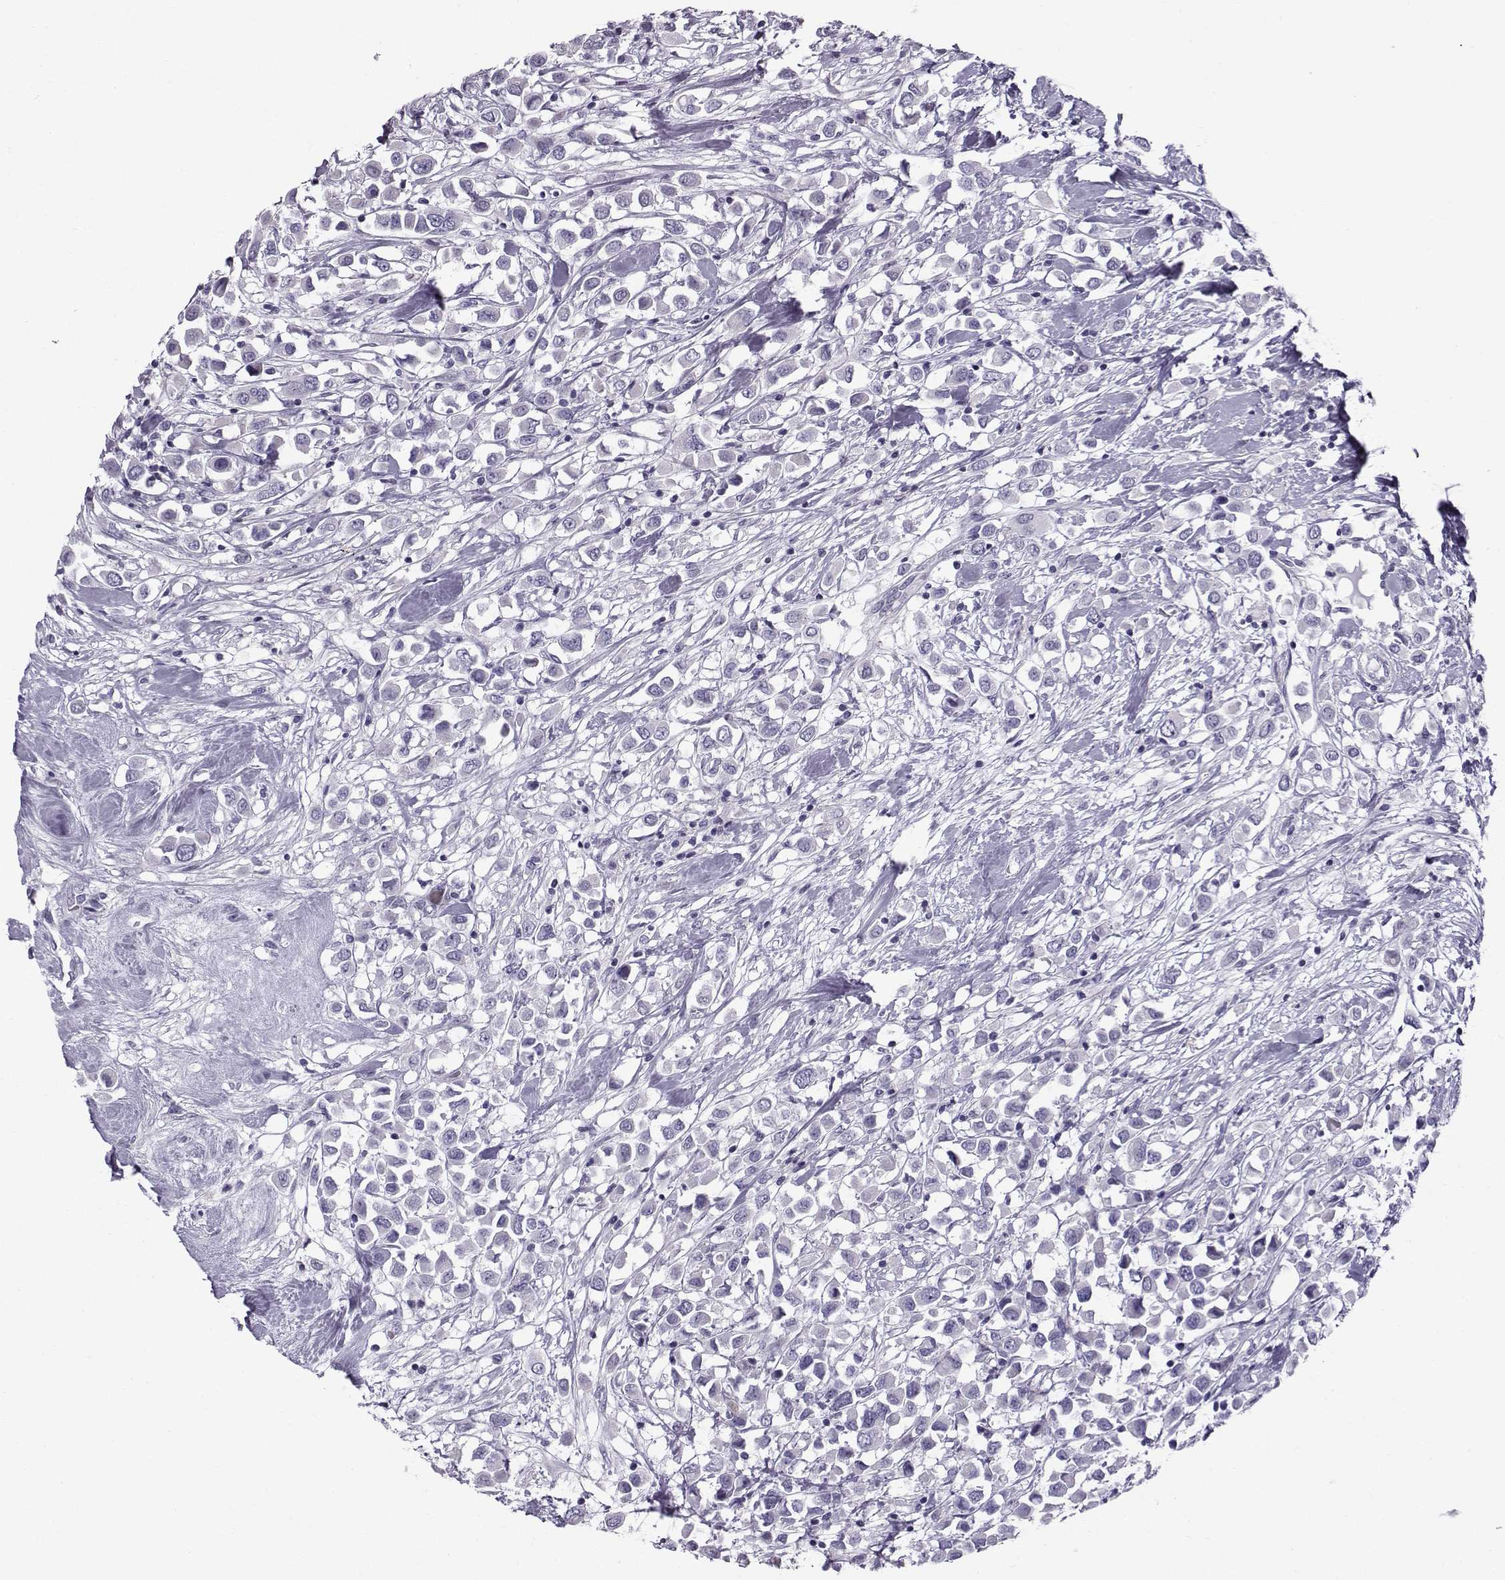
{"staining": {"intensity": "negative", "quantity": "none", "location": "none"}, "tissue": "breast cancer", "cell_type": "Tumor cells", "image_type": "cancer", "snomed": [{"axis": "morphology", "description": "Duct carcinoma"}, {"axis": "topography", "description": "Breast"}], "caption": "Immunohistochemistry histopathology image of breast intraductal carcinoma stained for a protein (brown), which reveals no expression in tumor cells.", "gene": "DMRT3", "patient": {"sex": "female", "age": 61}}